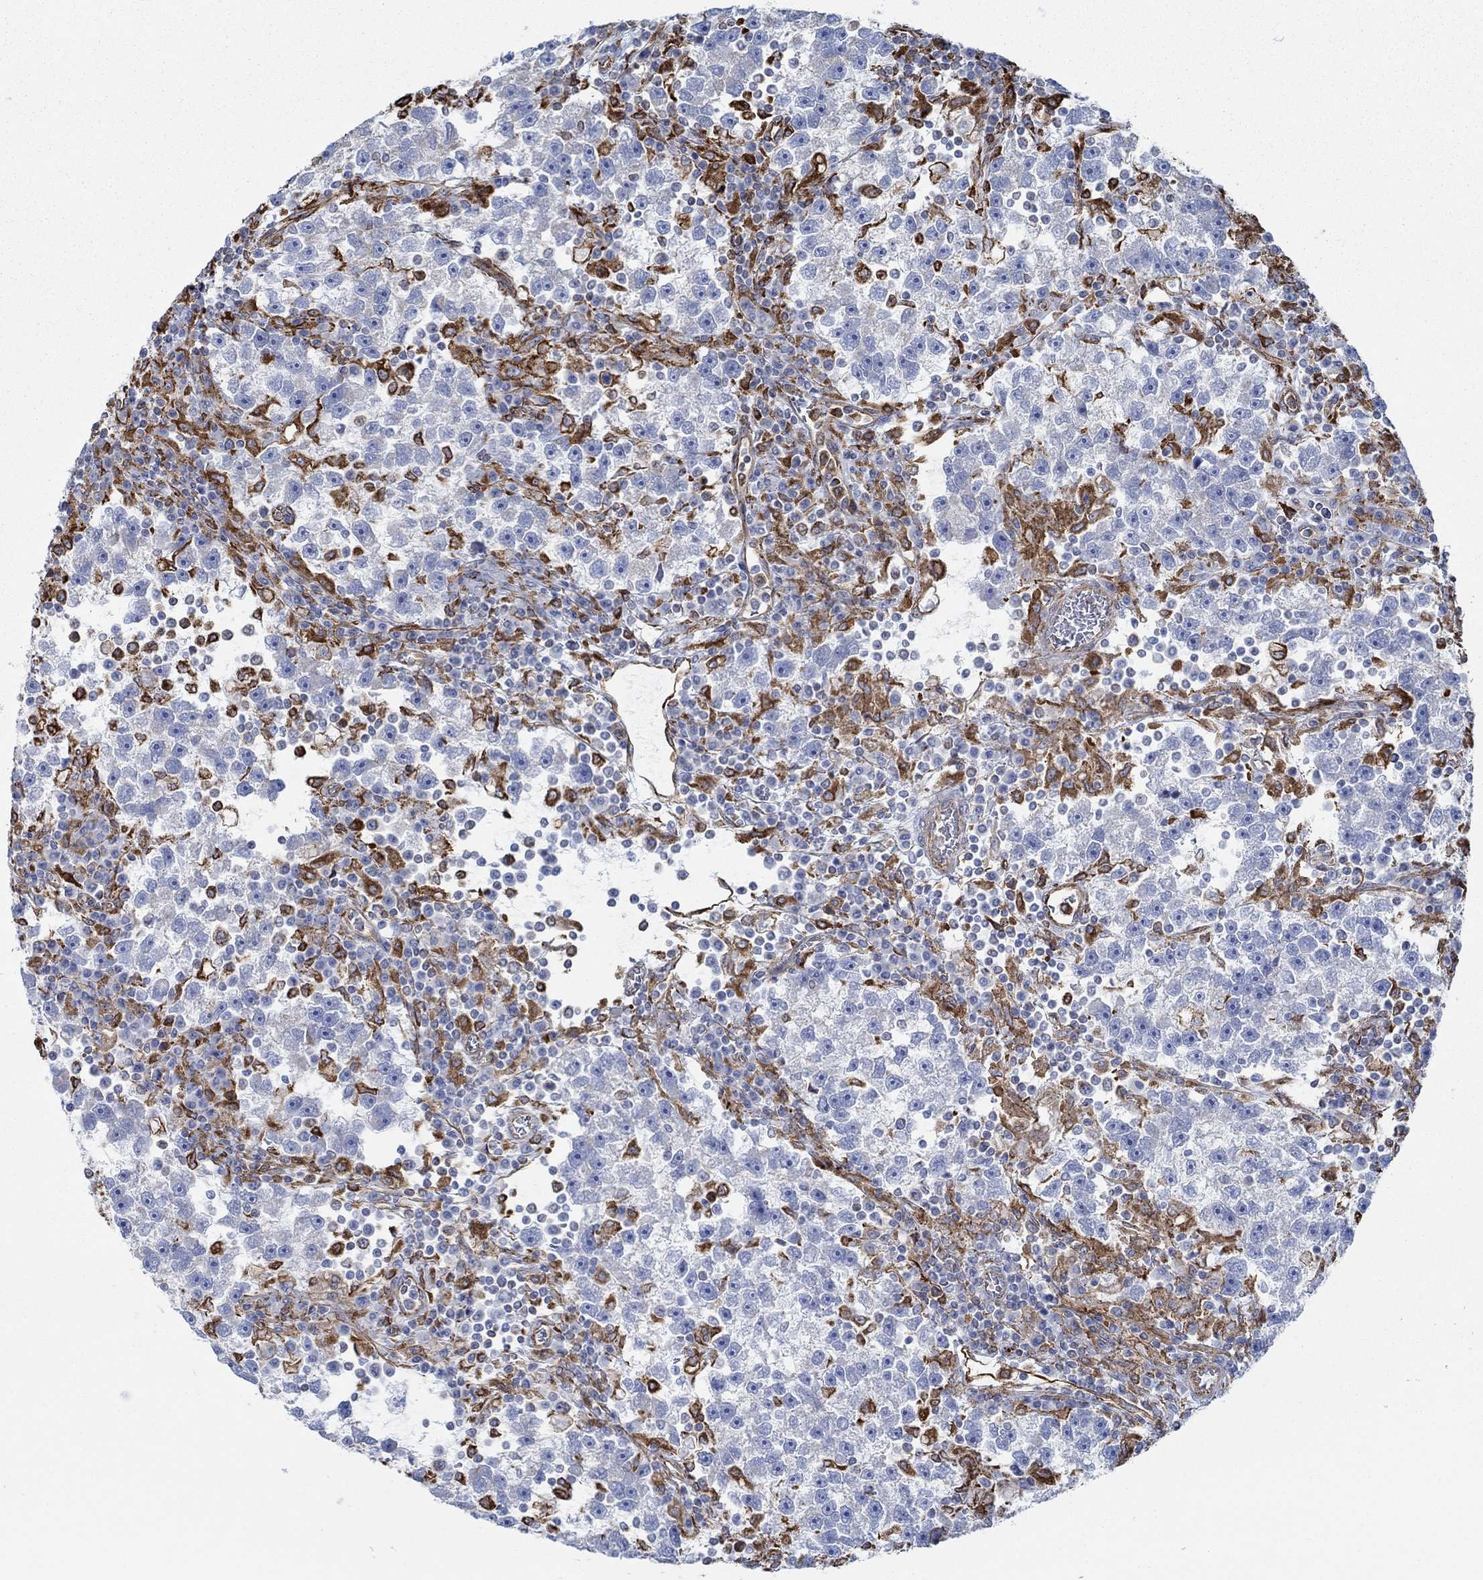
{"staining": {"intensity": "strong", "quantity": "<25%", "location": "cytoplasmic/membranous"}, "tissue": "testis cancer", "cell_type": "Tumor cells", "image_type": "cancer", "snomed": [{"axis": "morphology", "description": "Seminoma, NOS"}, {"axis": "topography", "description": "Testis"}], "caption": "High-magnification brightfield microscopy of seminoma (testis) stained with DAB (brown) and counterstained with hematoxylin (blue). tumor cells exhibit strong cytoplasmic/membranous expression is identified in approximately<25% of cells.", "gene": "STC2", "patient": {"sex": "male", "age": 47}}